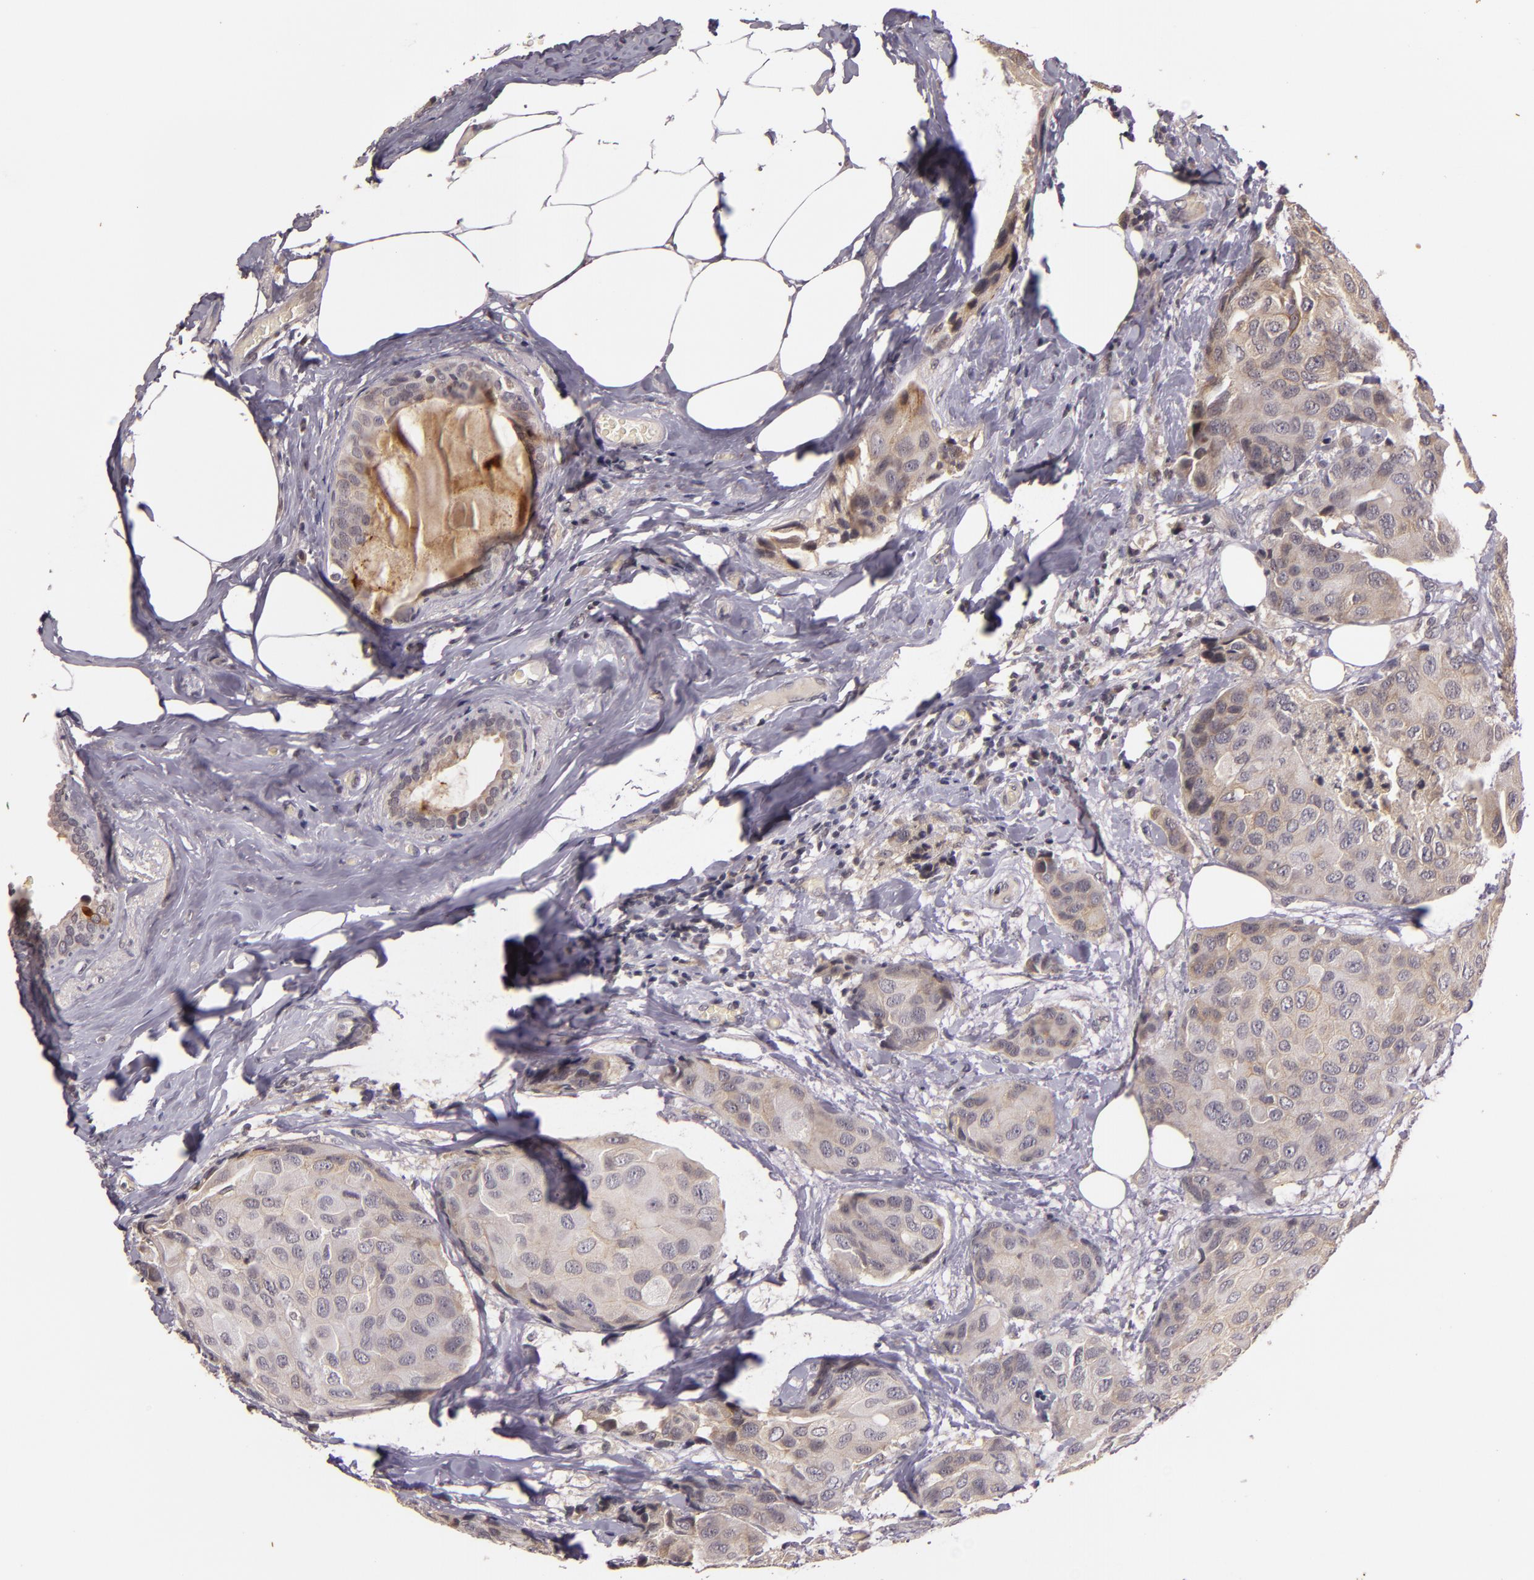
{"staining": {"intensity": "weak", "quantity": "25%-75%", "location": "cytoplasmic/membranous"}, "tissue": "breast cancer", "cell_type": "Tumor cells", "image_type": "cancer", "snomed": [{"axis": "morphology", "description": "Duct carcinoma"}, {"axis": "topography", "description": "Breast"}], "caption": "The micrograph shows staining of breast cancer, revealing weak cytoplasmic/membranous protein positivity (brown color) within tumor cells.", "gene": "TFF1", "patient": {"sex": "female", "age": 68}}